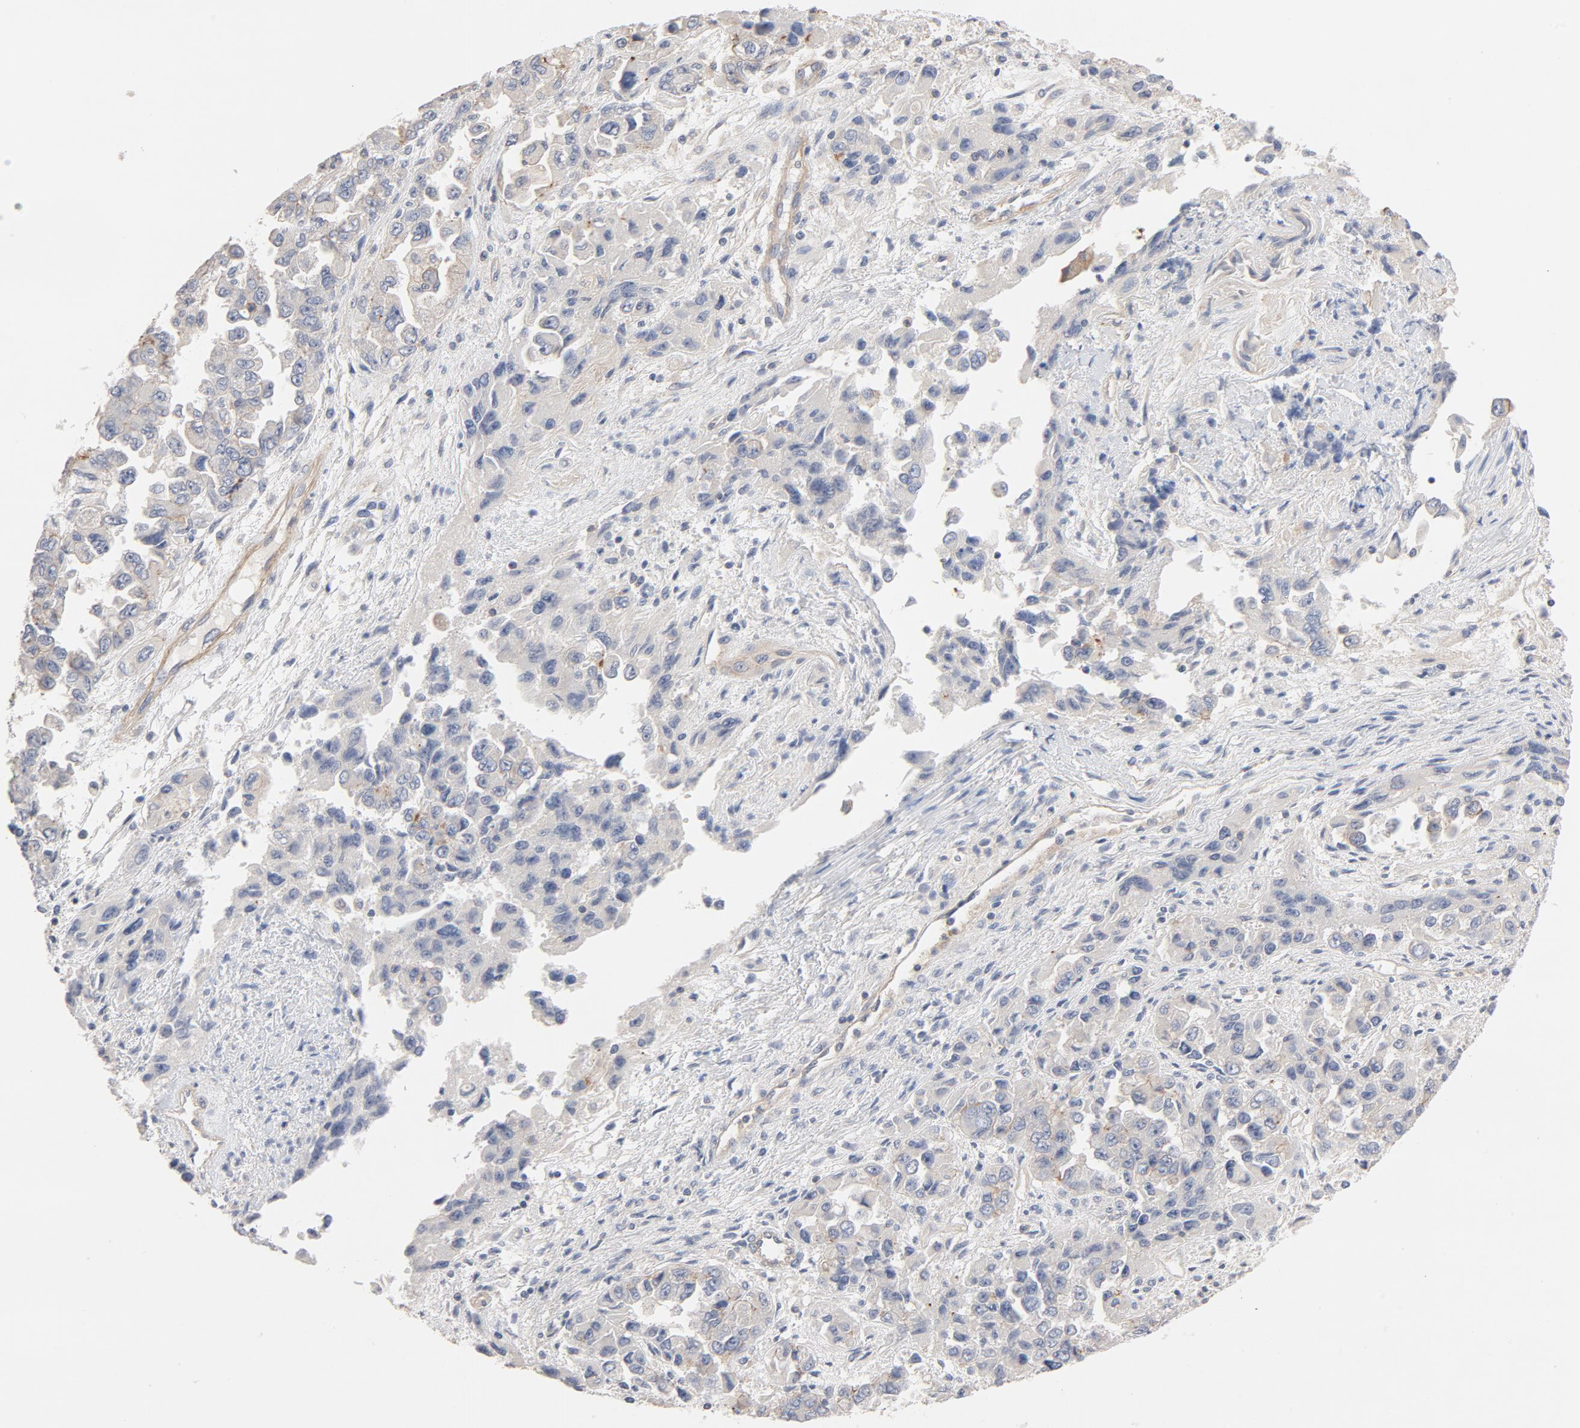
{"staining": {"intensity": "weak", "quantity": "<25%", "location": "cytoplasmic/membranous"}, "tissue": "ovarian cancer", "cell_type": "Tumor cells", "image_type": "cancer", "snomed": [{"axis": "morphology", "description": "Cystadenocarcinoma, serous, NOS"}, {"axis": "topography", "description": "Ovary"}], "caption": "Human ovarian cancer (serous cystadenocarcinoma) stained for a protein using immunohistochemistry (IHC) displays no expression in tumor cells.", "gene": "STRN3", "patient": {"sex": "female", "age": 84}}